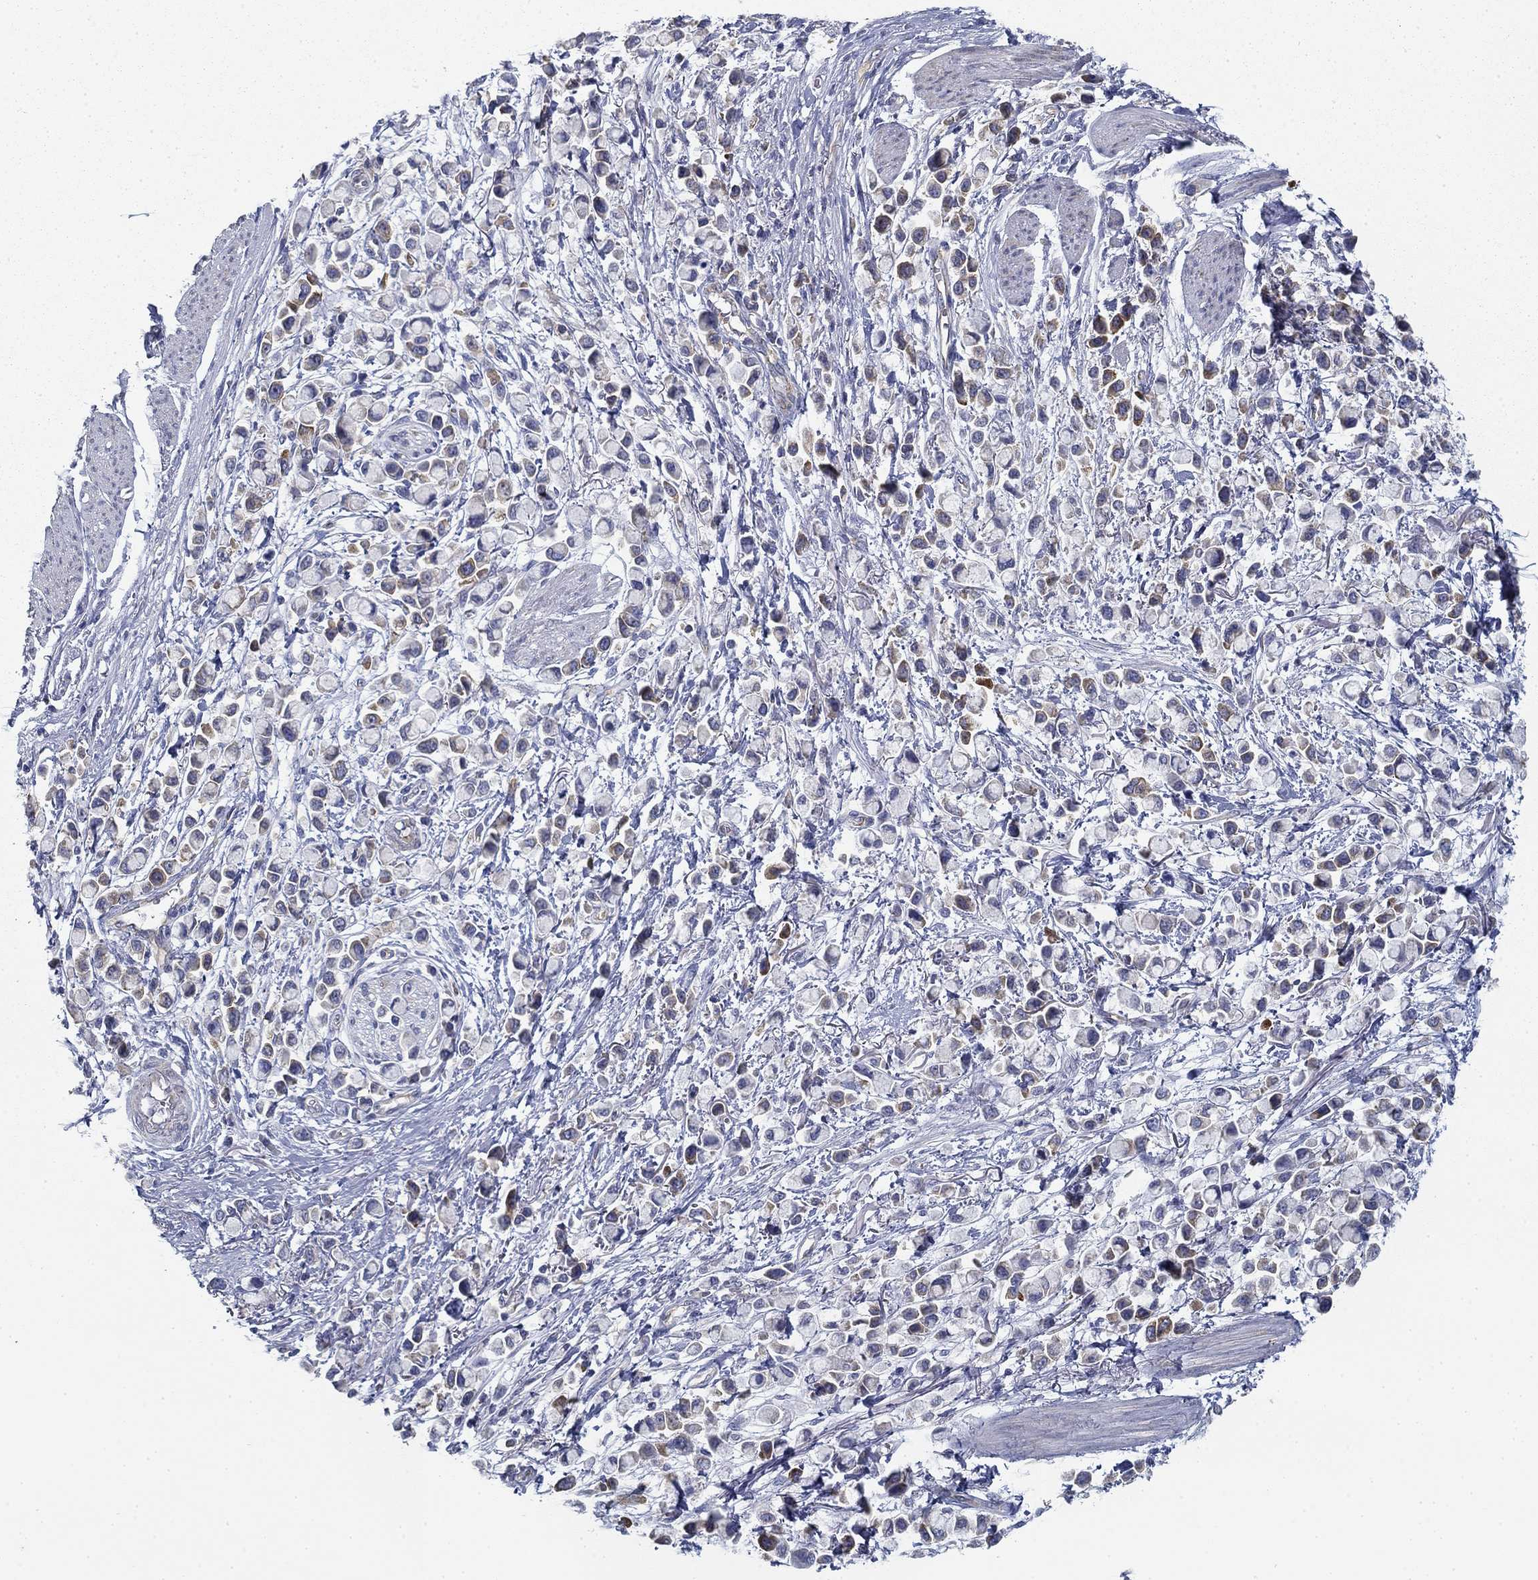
{"staining": {"intensity": "weak", "quantity": "<25%", "location": "cytoplasmic/membranous"}, "tissue": "stomach cancer", "cell_type": "Tumor cells", "image_type": "cancer", "snomed": [{"axis": "morphology", "description": "Adenocarcinoma, NOS"}, {"axis": "topography", "description": "Stomach"}], "caption": "A histopathology image of human adenocarcinoma (stomach) is negative for staining in tumor cells.", "gene": "FXR1", "patient": {"sex": "female", "age": 81}}